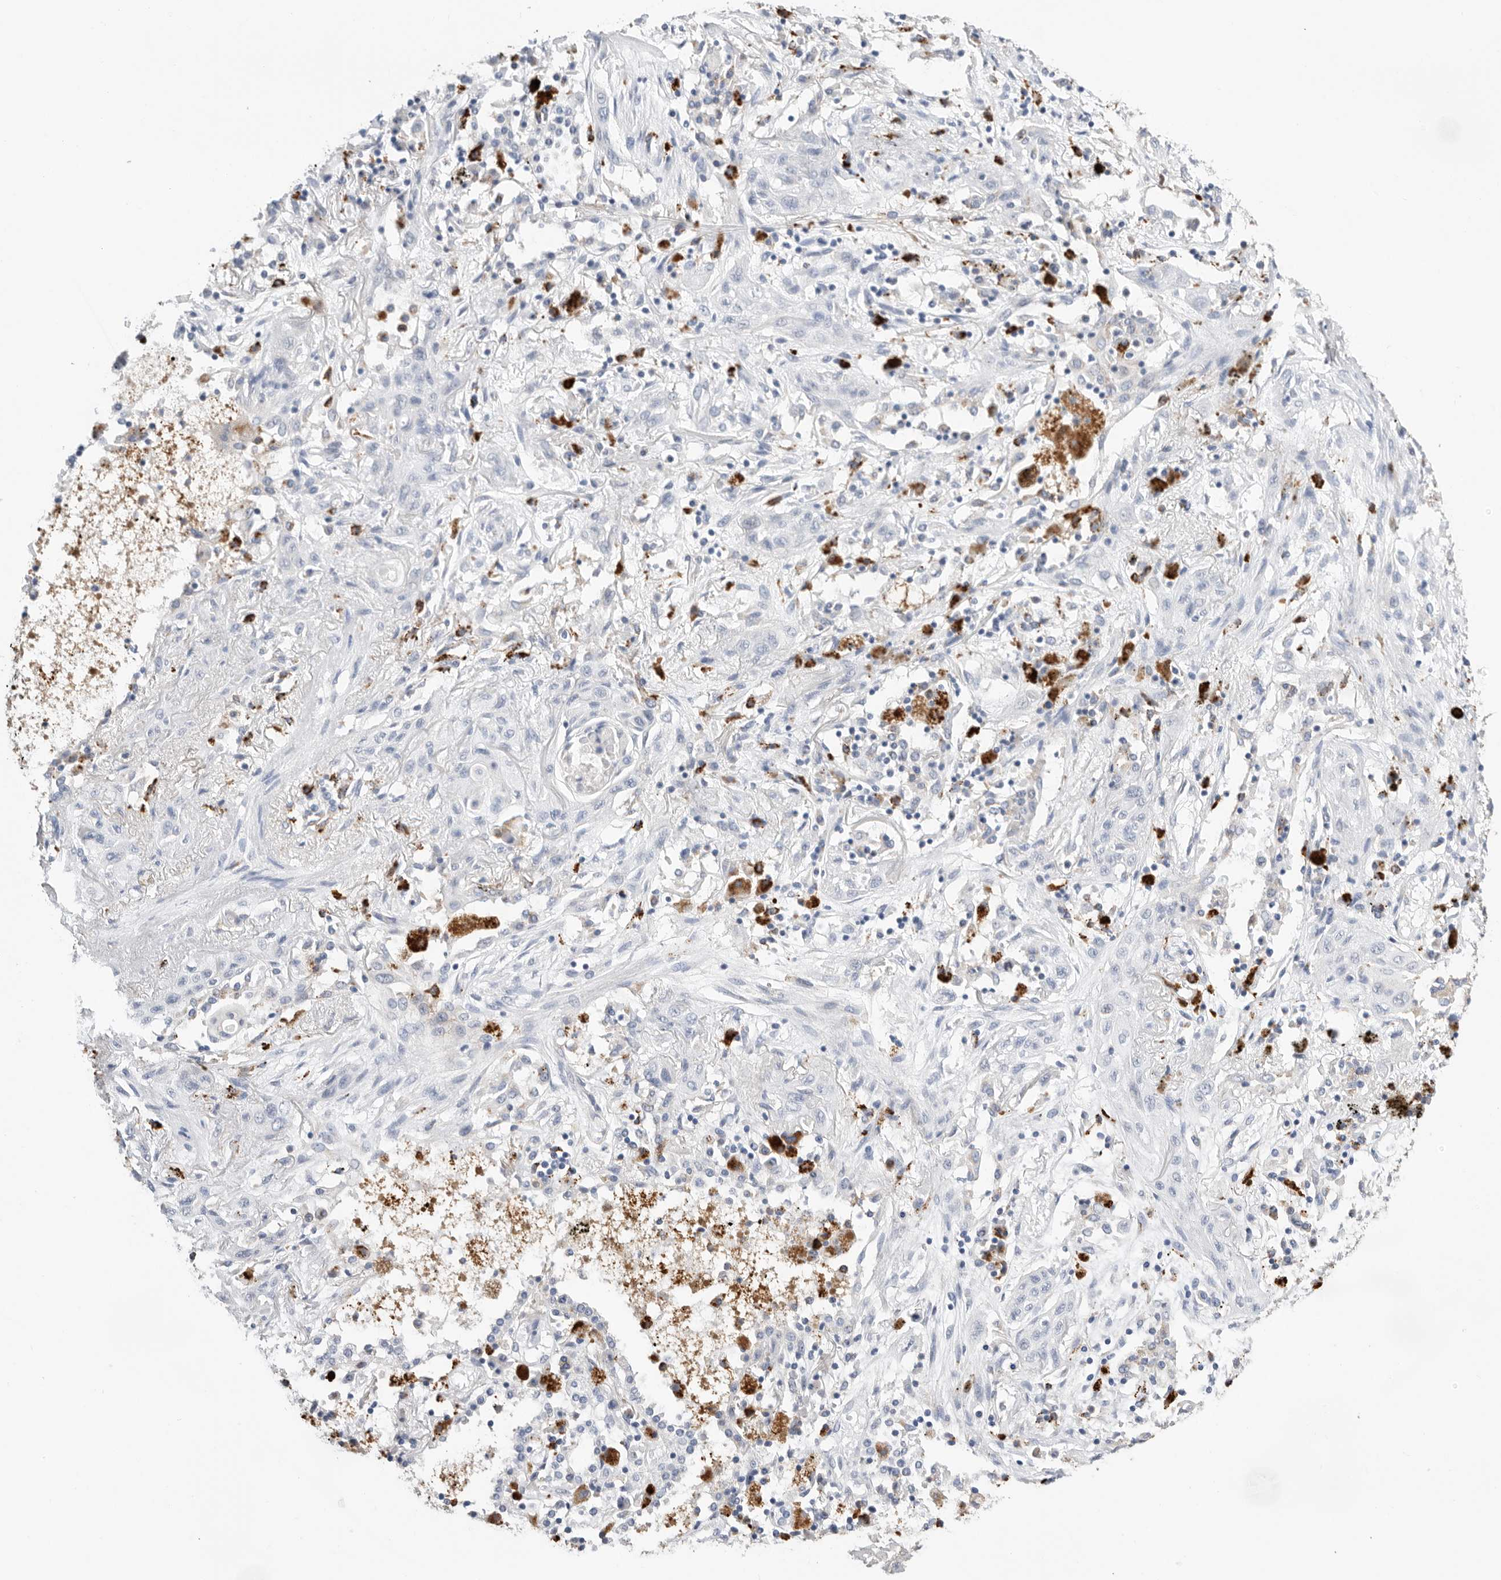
{"staining": {"intensity": "negative", "quantity": "none", "location": "none"}, "tissue": "lung cancer", "cell_type": "Tumor cells", "image_type": "cancer", "snomed": [{"axis": "morphology", "description": "Squamous cell carcinoma, NOS"}, {"axis": "topography", "description": "Lung"}], "caption": "DAB immunohistochemical staining of squamous cell carcinoma (lung) demonstrates no significant positivity in tumor cells.", "gene": "GGH", "patient": {"sex": "female", "age": 47}}